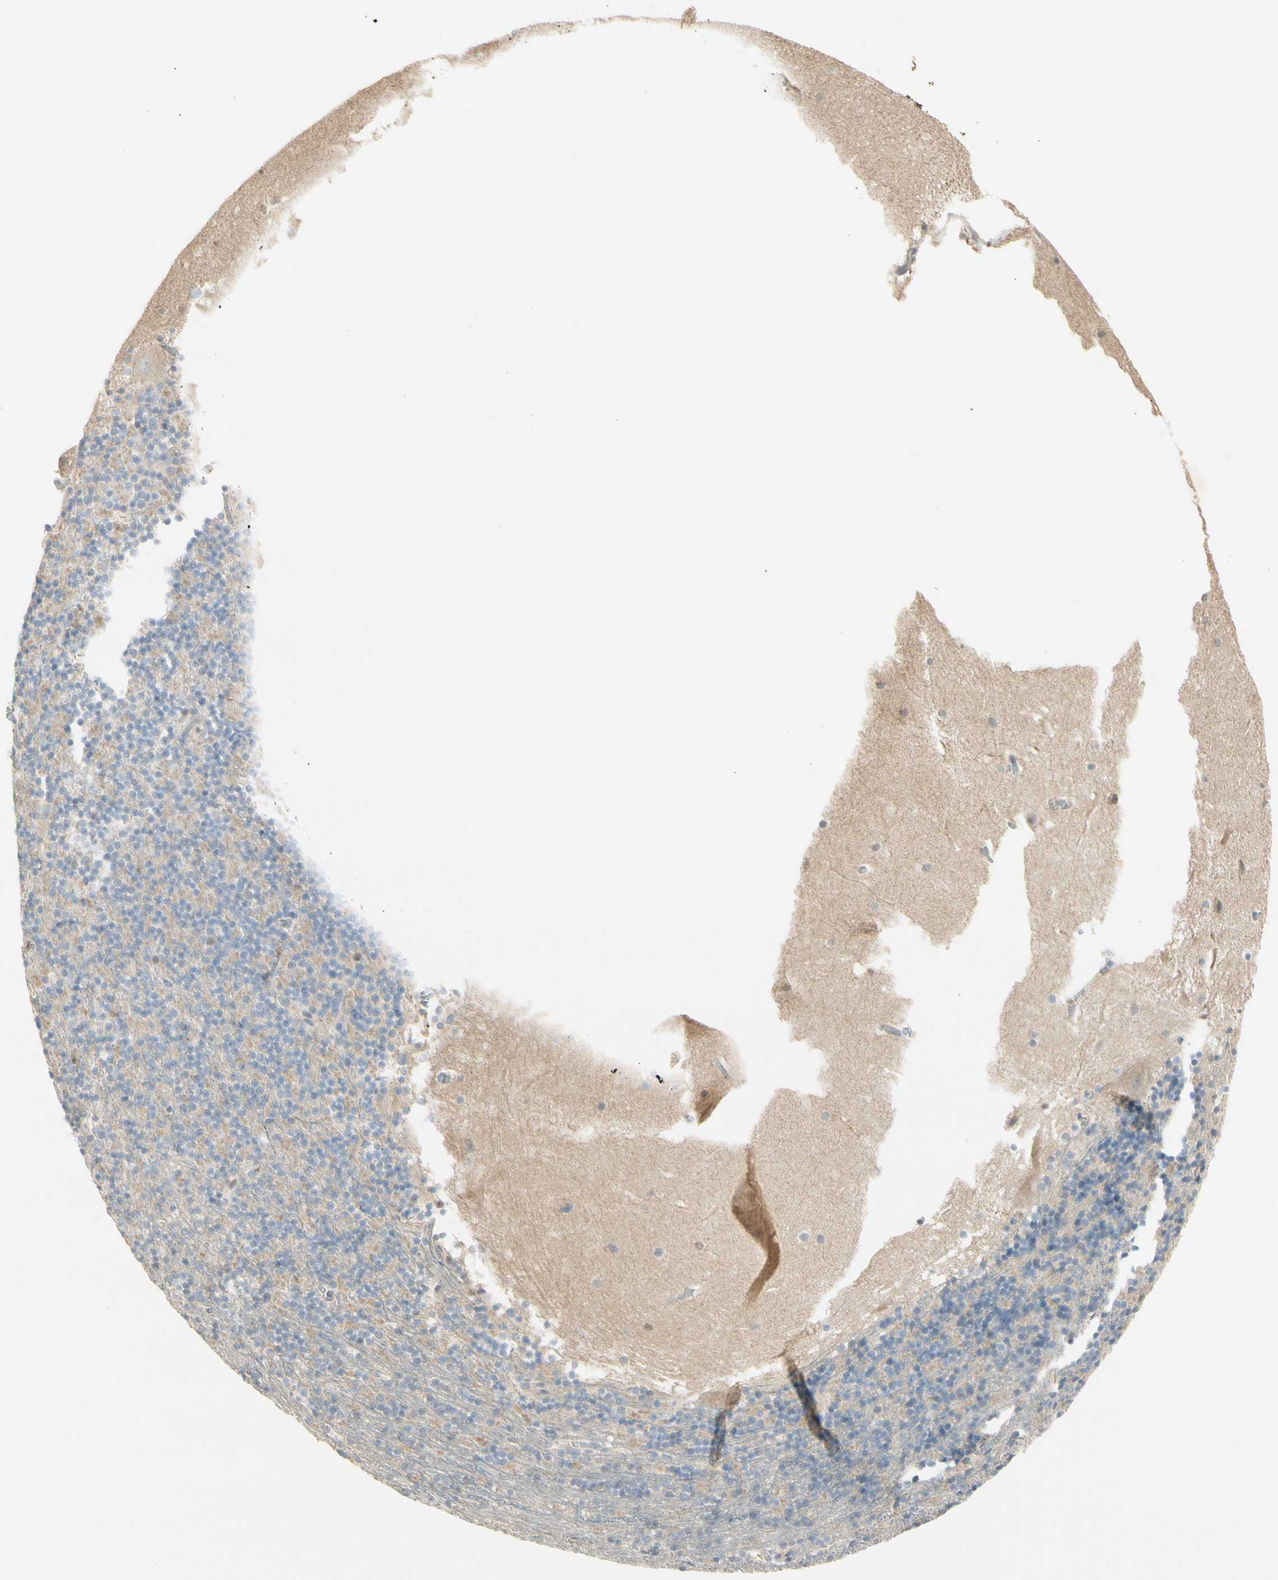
{"staining": {"intensity": "weak", "quantity": ">75%", "location": "cytoplasmic/membranous"}, "tissue": "cerebellum", "cell_type": "Cells in granular layer", "image_type": "normal", "snomed": [{"axis": "morphology", "description": "Normal tissue, NOS"}, {"axis": "topography", "description": "Cerebellum"}], "caption": "Immunohistochemical staining of benign cerebellum exhibits low levels of weak cytoplasmic/membranous expression in approximately >75% of cells in granular layer.", "gene": "NFYA", "patient": {"sex": "male", "age": 45}}